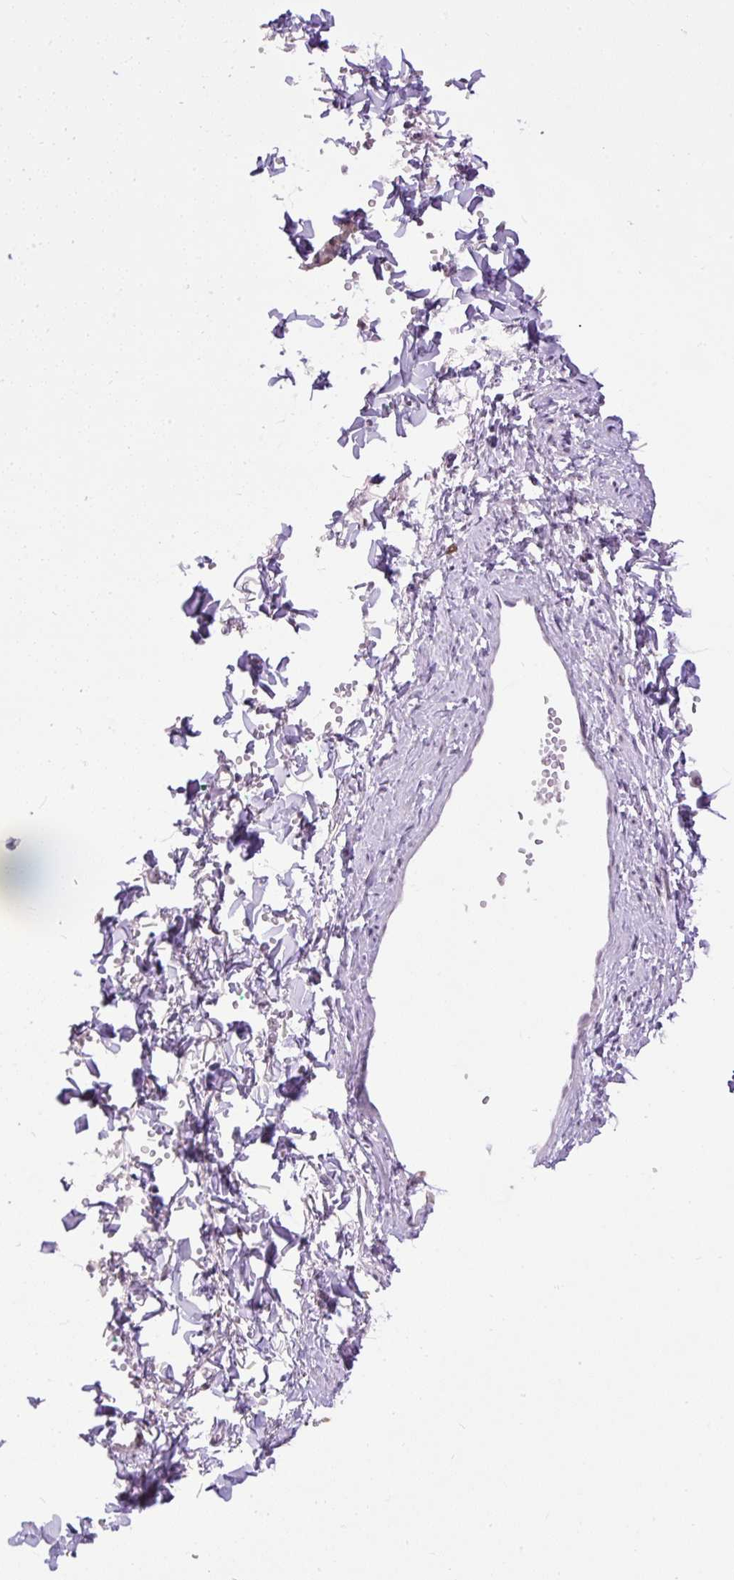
{"staining": {"intensity": "negative", "quantity": "none", "location": "none"}, "tissue": "adipose tissue", "cell_type": "Adipocytes", "image_type": "normal", "snomed": [{"axis": "morphology", "description": "Normal tissue, NOS"}, {"axis": "topography", "description": "Vulva"}, {"axis": "topography", "description": "Vagina"}, {"axis": "topography", "description": "Peripheral nerve tissue"}], "caption": "Immunohistochemical staining of benign human adipose tissue shows no significant positivity in adipocytes. (DAB (3,3'-diaminobenzidine) IHC visualized using brightfield microscopy, high magnification).", "gene": "ARHGEF18", "patient": {"sex": "female", "age": 66}}